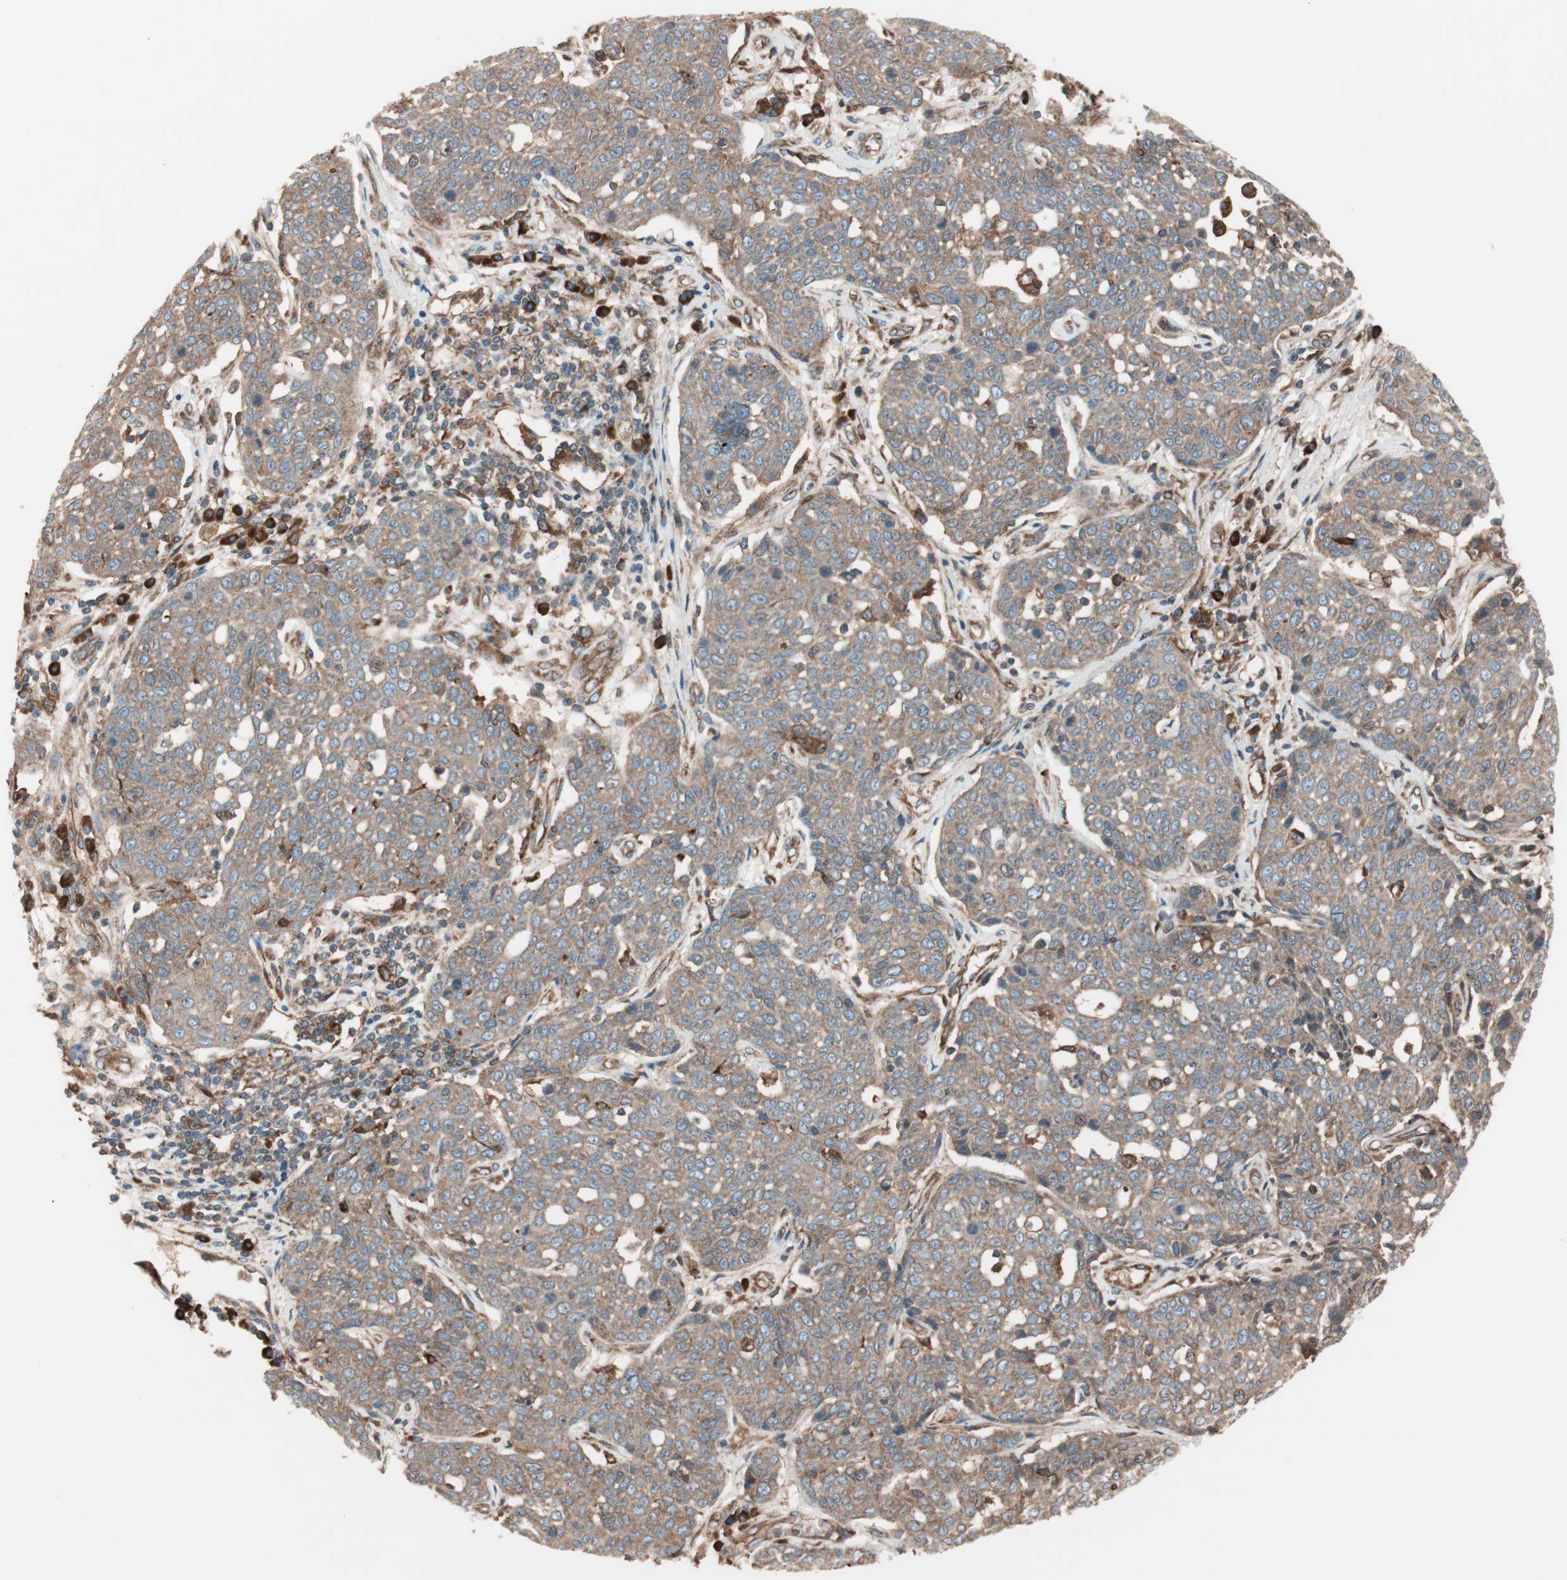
{"staining": {"intensity": "moderate", "quantity": ">75%", "location": "cytoplasmic/membranous"}, "tissue": "cervical cancer", "cell_type": "Tumor cells", "image_type": "cancer", "snomed": [{"axis": "morphology", "description": "Squamous cell carcinoma, NOS"}, {"axis": "topography", "description": "Cervix"}], "caption": "Approximately >75% of tumor cells in human cervical squamous cell carcinoma reveal moderate cytoplasmic/membranous protein staining as visualized by brown immunohistochemical staining.", "gene": "RAB5A", "patient": {"sex": "female", "age": 34}}